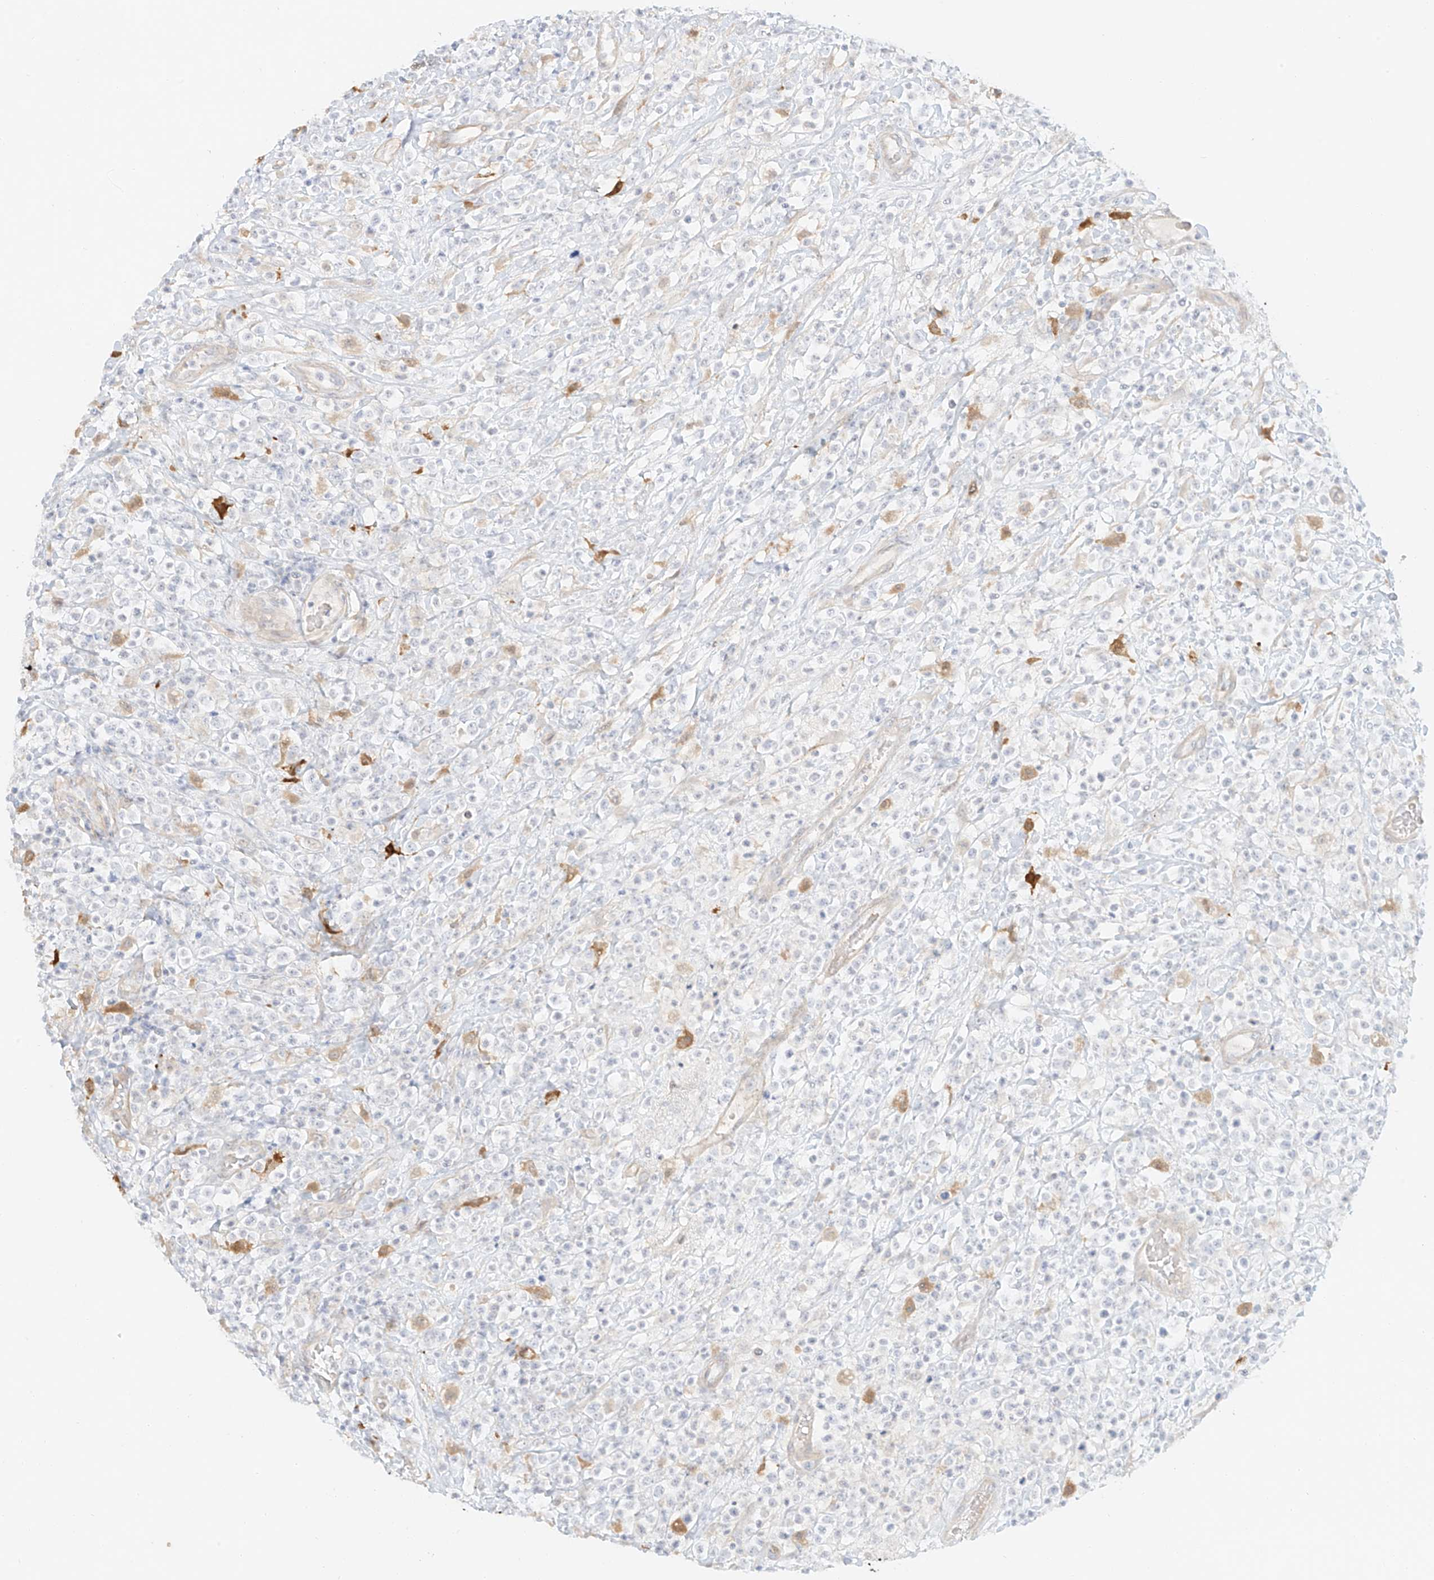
{"staining": {"intensity": "negative", "quantity": "none", "location": "none"}, "tissue": "lymphoma", "cell_type": "Tumor cells", "image_type": "cancer", "snomed": [{"axis": "morphology", "description": "Malignant lymphoma, non-Hodgkin's type, High grade"}, {"axis": "topography", "description": "Colon"}], "caption": "Immunohistochemistry (IHC) image of human malignant lymphoma, non-Hodgkin's type (high-grade) stained for a protein (brown), which demonstrates no staining in tumor cells.", "gene": "UPK1B", "patient": {"sex": "female", "age": 53}}